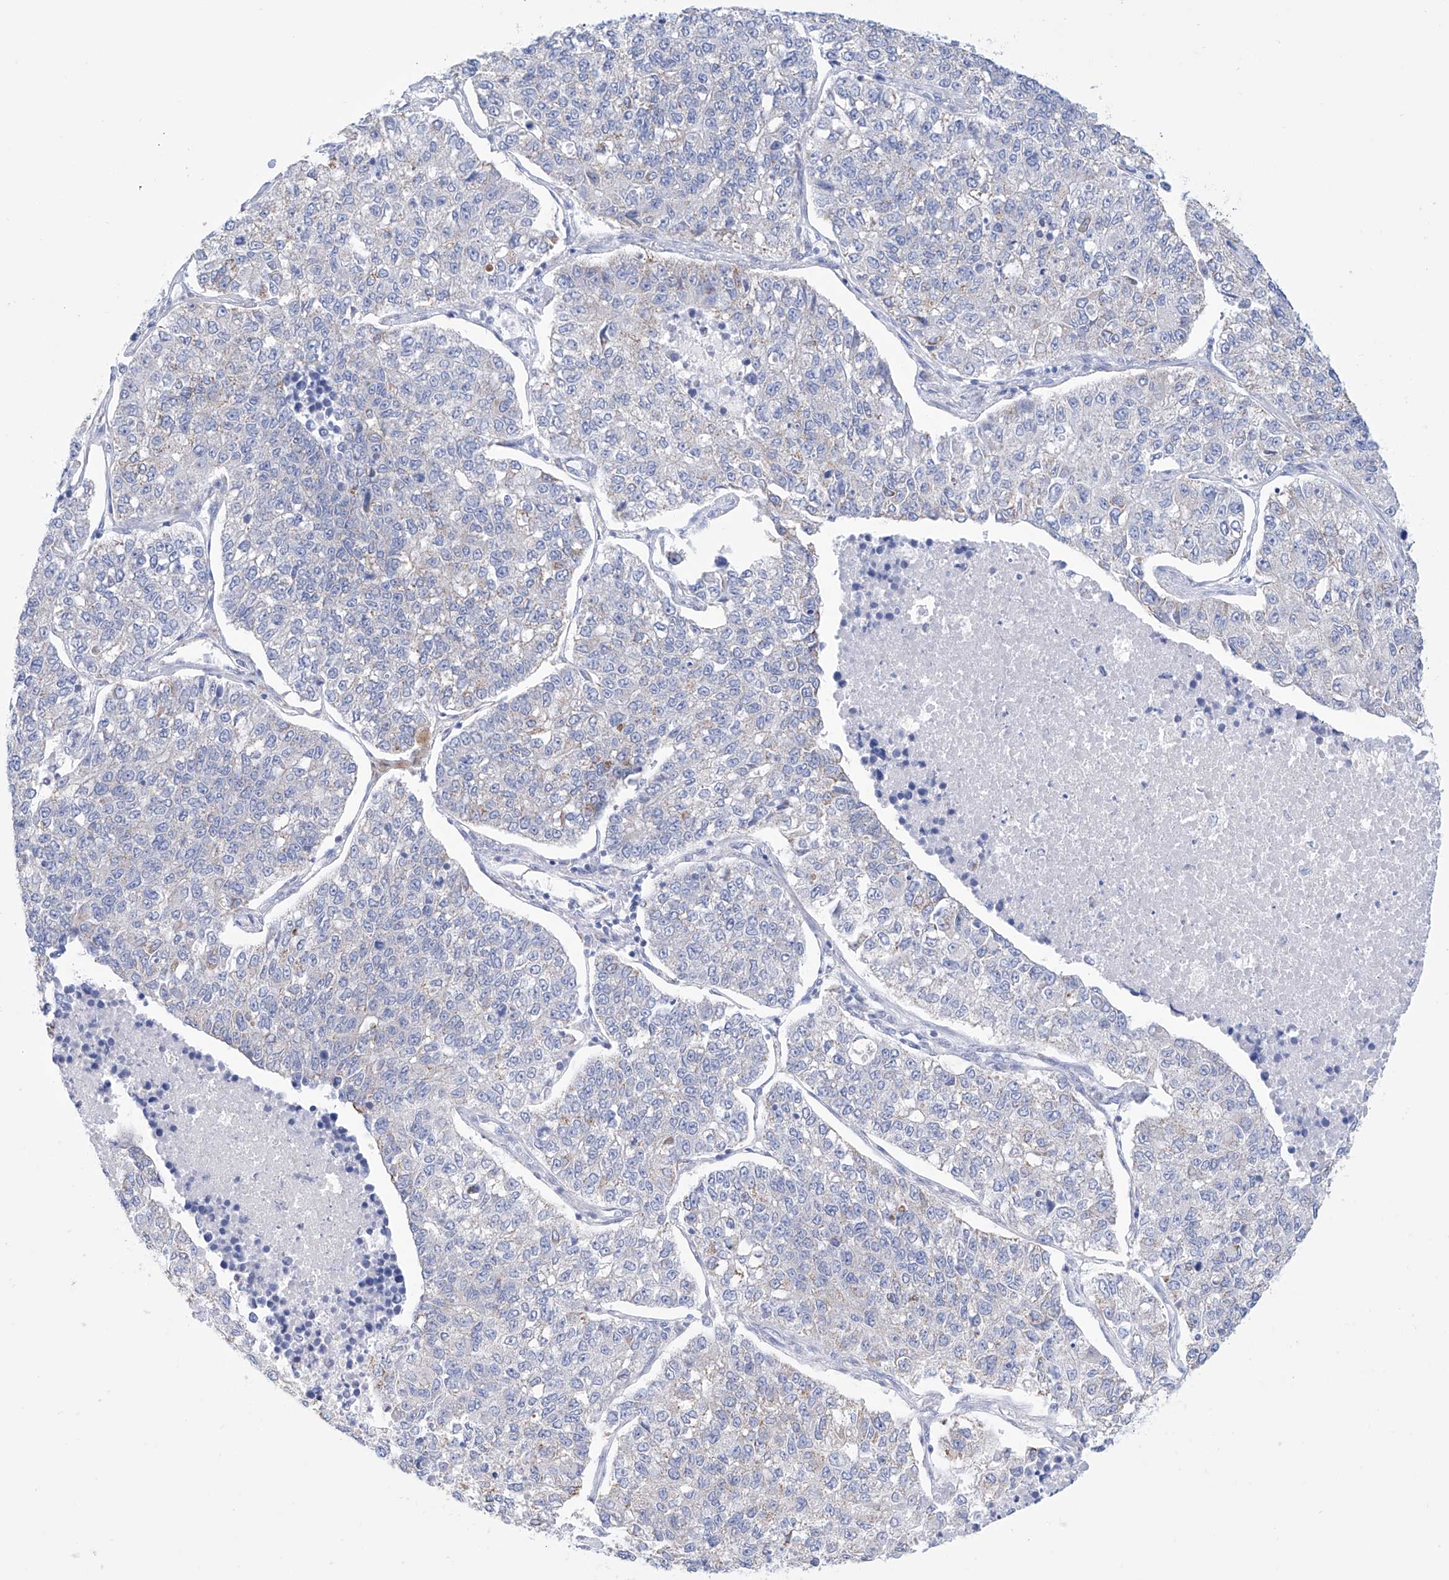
{"staining": {"intensity": "weak", "quantity": "<25%", "location": "cytoplasmic/membranous"}, "tissue": "lung cancer", "cell_type": "Tumor cells", "image_type": "cancer", "snomed": [{"axis": "morphology", "description": "Adenocarcinoma, NOS"}, {"axis": "topography", "description": "Lung"}], "caption": "High magnification brightfield microscopy of lung adenocarcinoma stained with DAB (brown) and counterstained with hematoxylin (blue): tumor cells show no significant staining.", "gene": "ALDH6A1", "patient": {"sex": "male", "age": 49}}